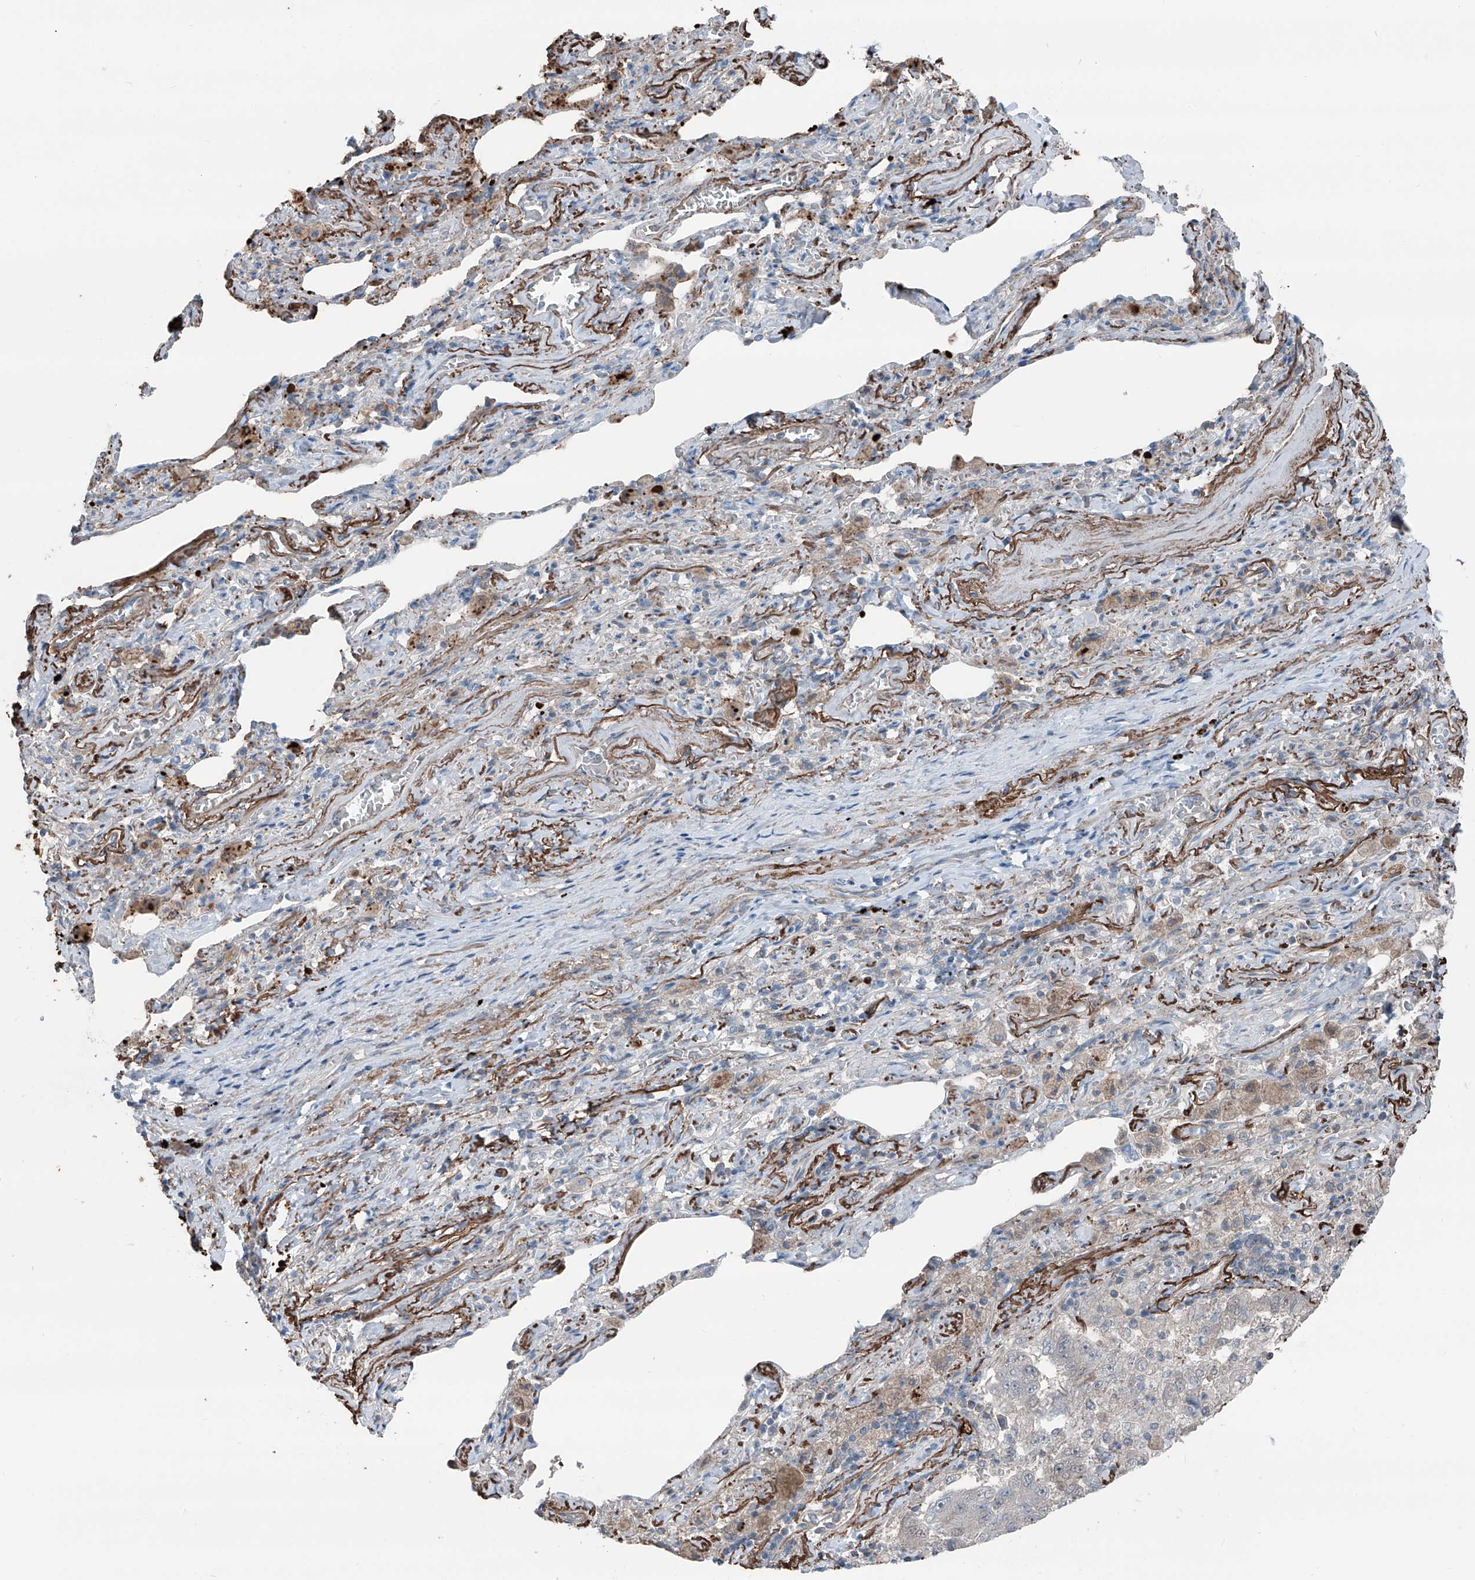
{"staining": {"intensity": "negative", "quantity": "none", "location": "none"}, "tissue": "lung cancer", "cell_type": "Tumor cells", "image_type": "cancer", "snomed": [{"axis": "morphology", "description": "Adenocarcinoma, NOS"}, {"axis": "topography", "description": "Lung"}], "caption": "DAB (3,3'-diaminobenzidine) immunohistochemical staining of human lung adenocarcinoma demonstrates no significant expression in tumor cells. (DAB (3,3'-diaminobenzidine) immunohistochemistry with hematoxylin counter stain).", "gene": "HSPB11", "patient": {"sex": "female", "age": 51}}